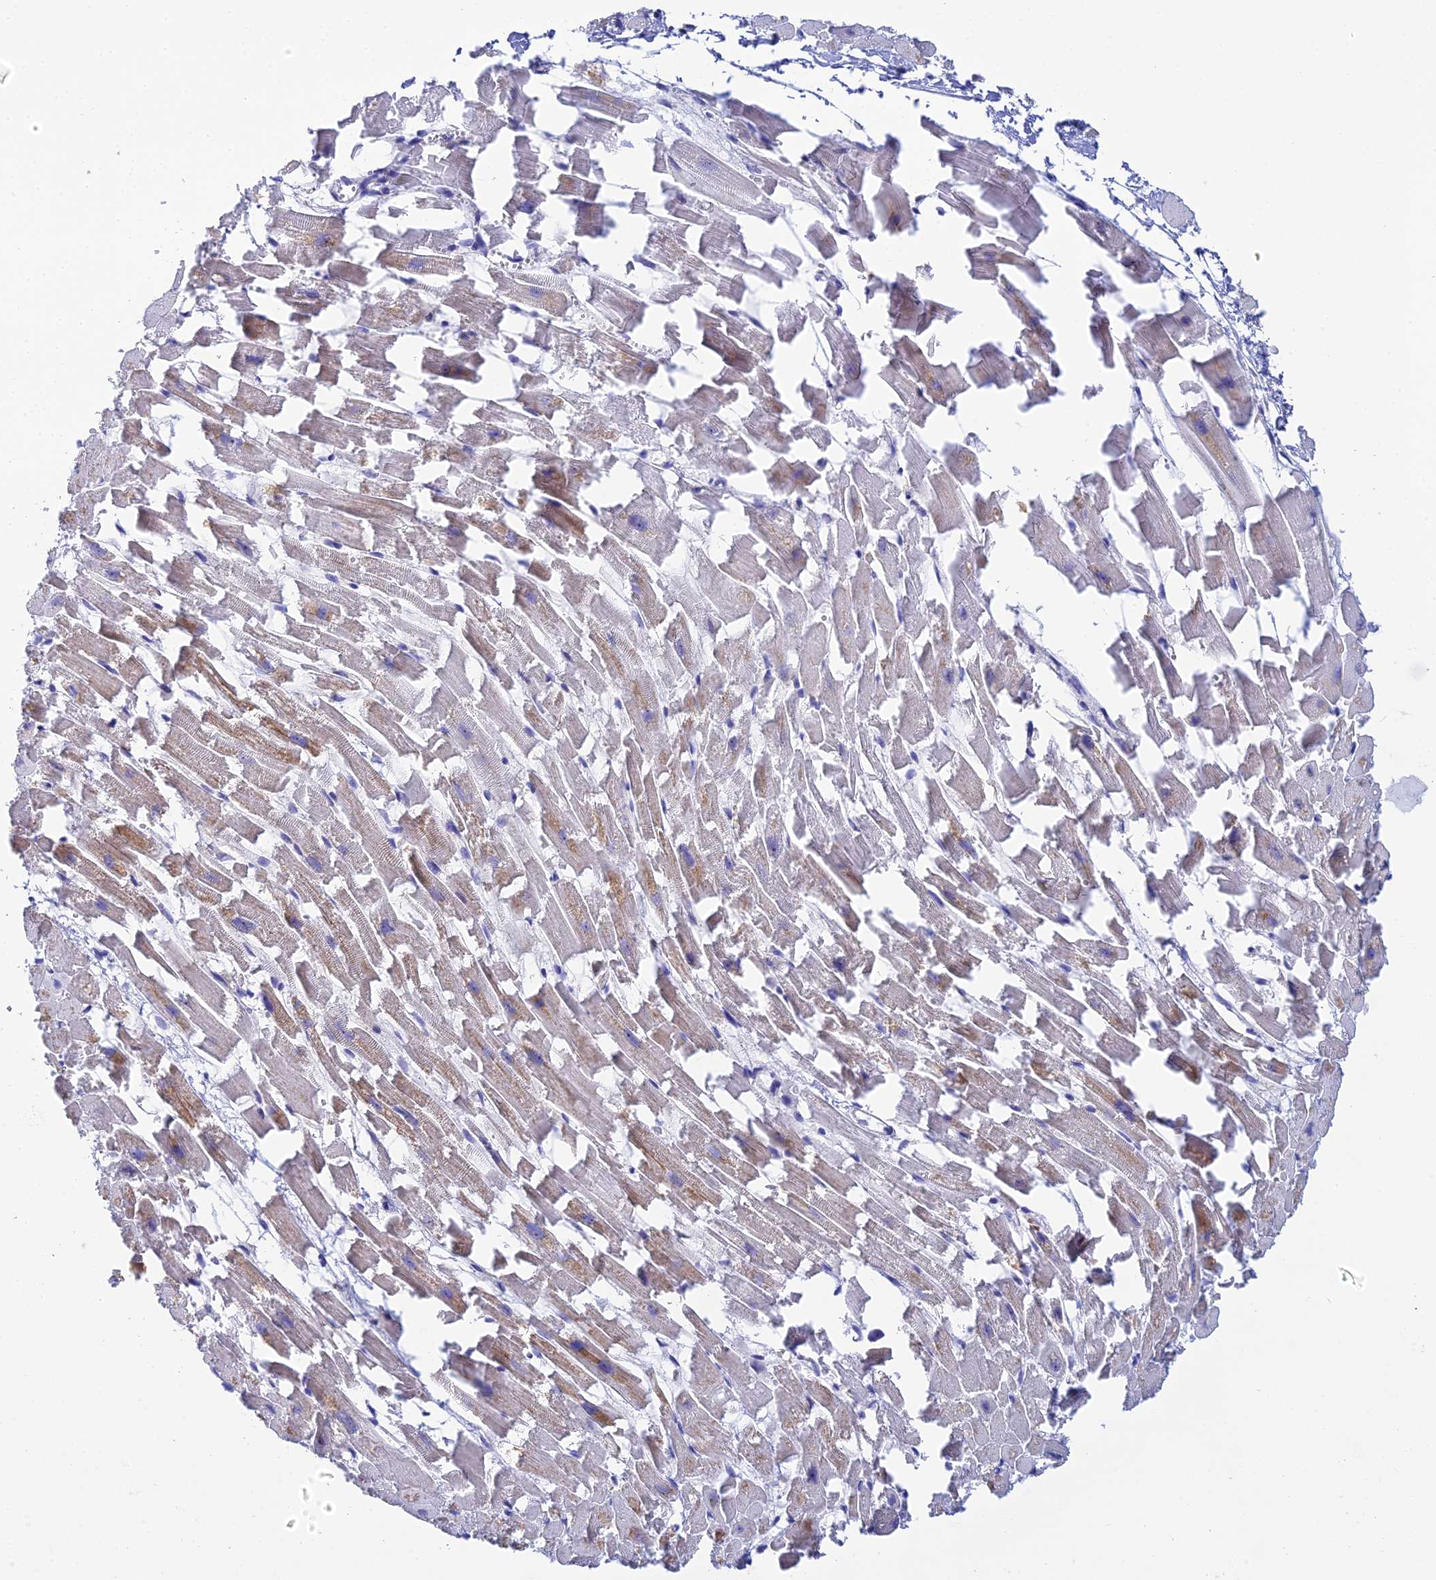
{"staining": {"intensity": "weak", "quantity": "25%-75%", "location": "cytoplasmic/membranous"}, "tissue": "heart muscle", "cell_type": "Cardiomyocytes", "image_type": "normal", "snomed": [{"axis": "morphology", "description": "Normal tissue, NOS"}, {"axis": "topography", "description": "Heart"}], "caption": "Immunohistochemical staining of benign human heart muscle reveals low levels of weak cytoplasmic/membranous positivity in about 25%-75% of cardiomyocytes.", "gene": "PLPP4", "patient": {"sex": "female", "age": 64}}